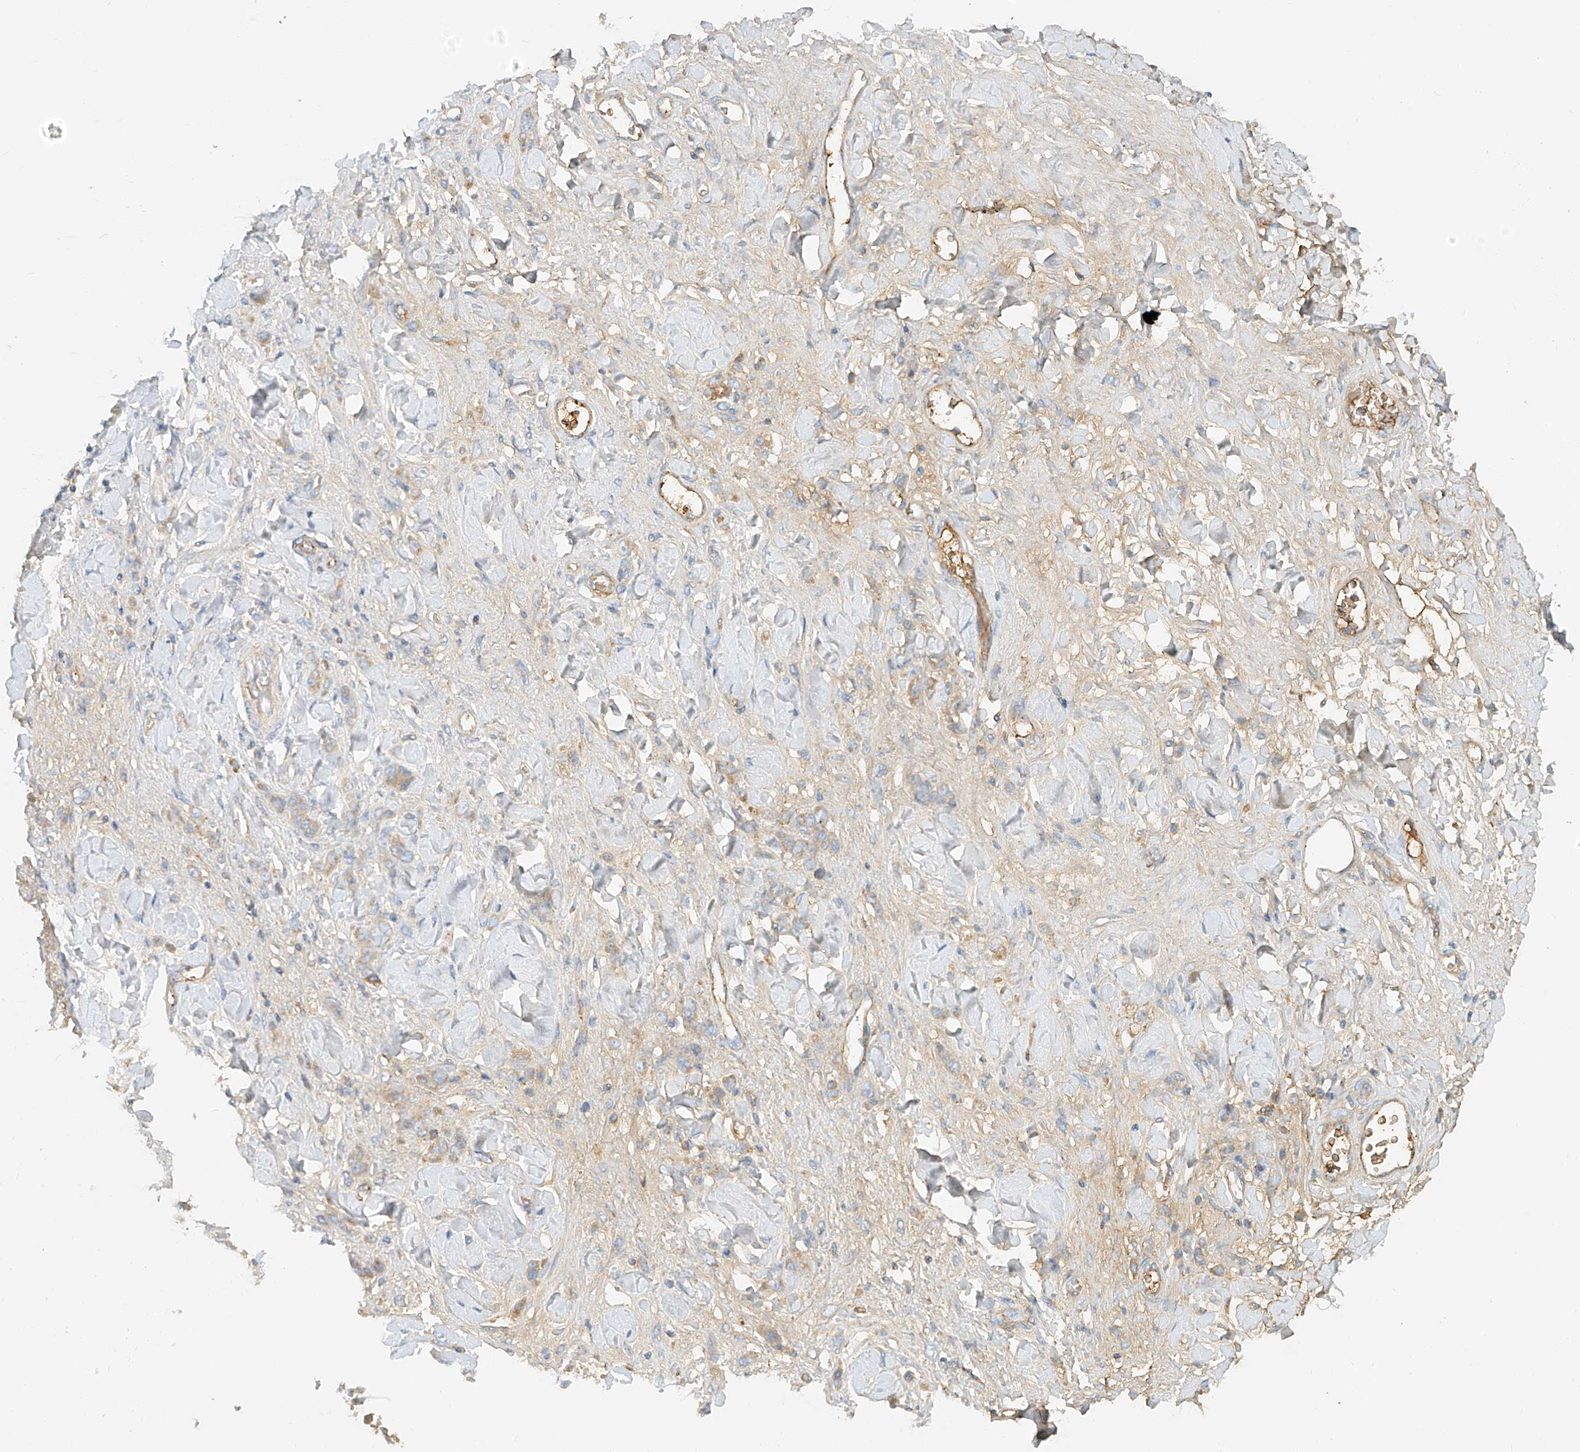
{"staining": {"intensity": "weak", "quantity": "25%-75%", "location": "cytoplasmic/membranous"}, "tissue": "stomach cancer", "cell_type": "Tumor cells", "image_type": "cancer", "snomed": [{"axis": "morphology", "description": "Normal tissue, NOS"}, {"axis": "morphology", "description": "Adenocarcinoma, NOS"}, {"axis": "topography", "description": "Stomach"}], "caption": "About 25%-75% of tumor cells in stomach cancer display weak cytoplasmic/membranous protein staining as visualized by brown immunohistochemical staining.", "gene": "OCSTAMP", "patient": {"sex": "male", "age": 82}}